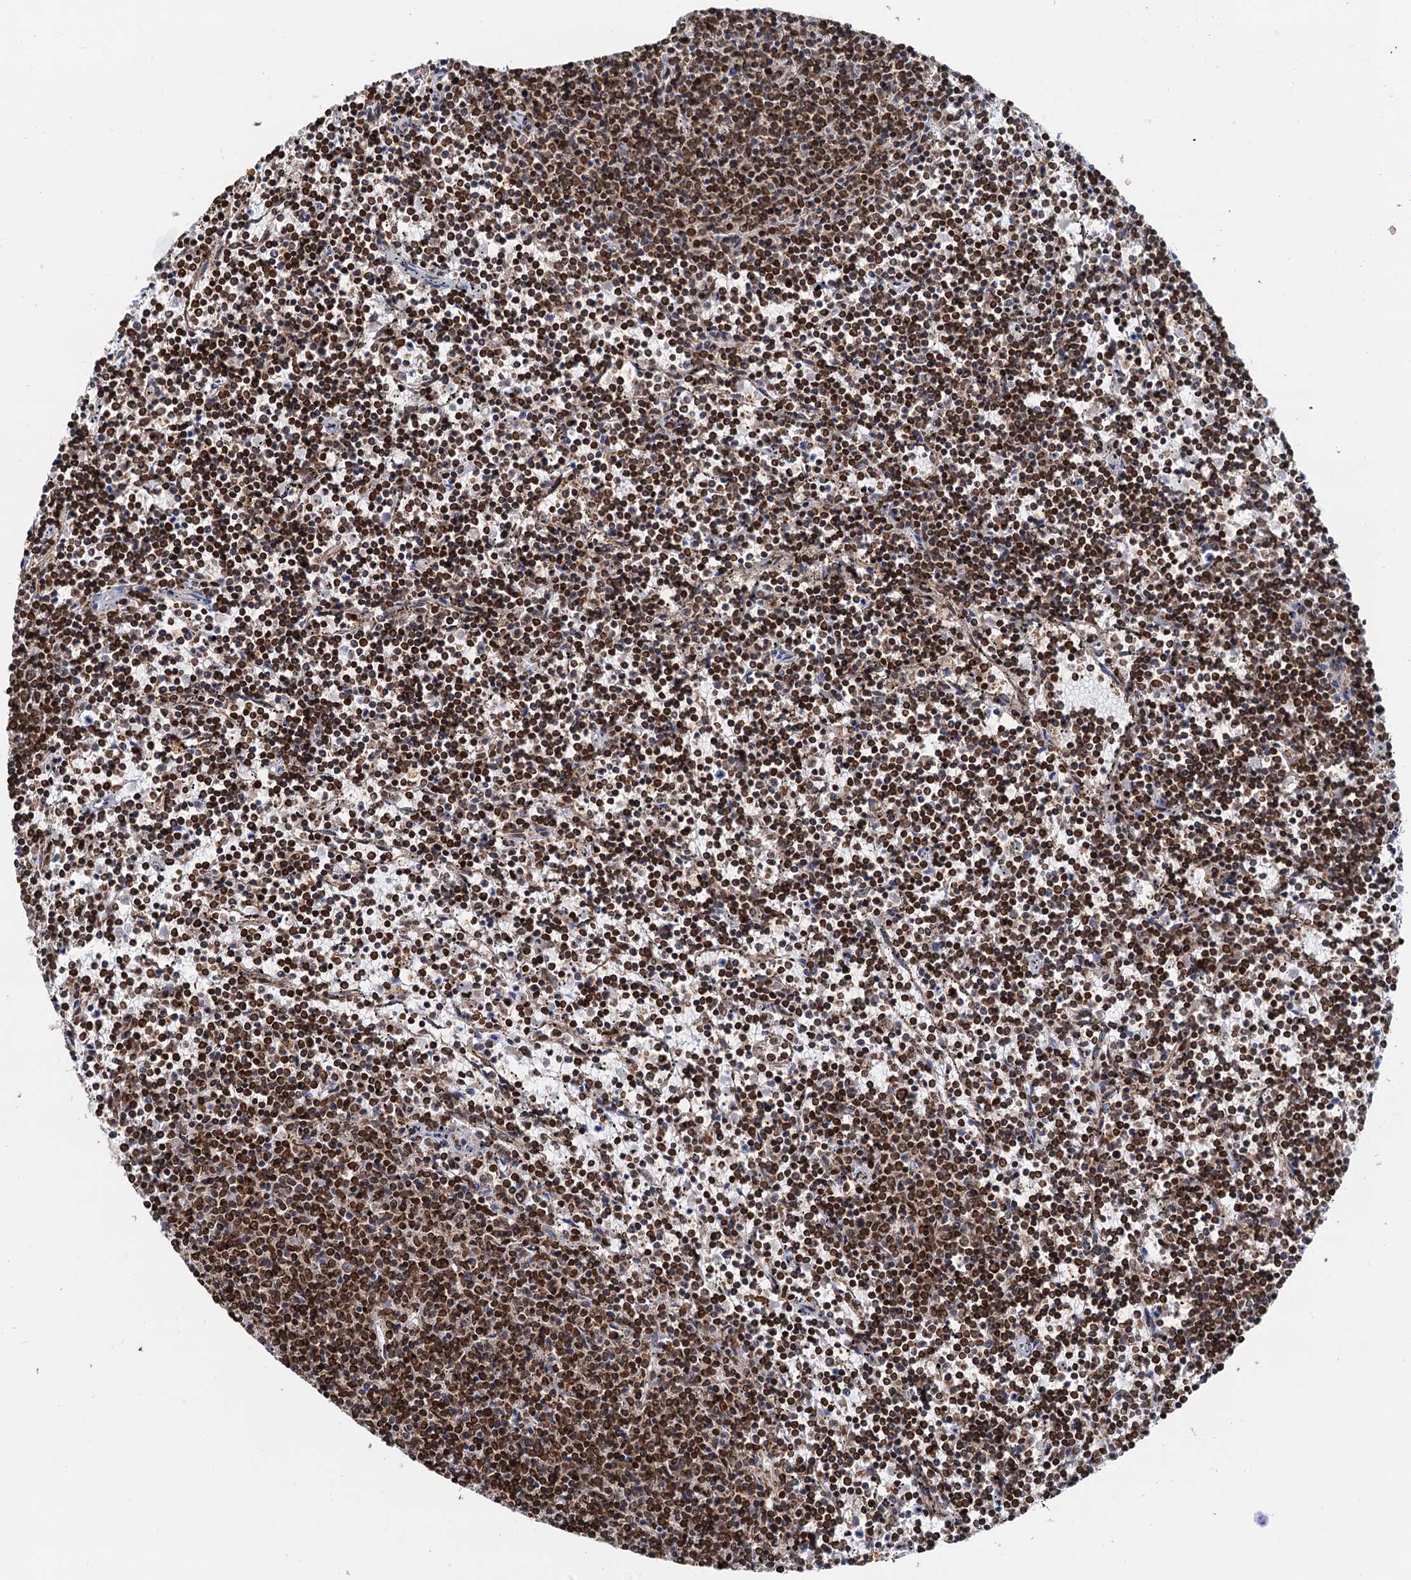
{"staining": {"intensity": "strong", "quantity": "25%-75%", "location": "cytoplasmic/membranous,nuclear"}, "tissue": "lymphoma", "cell_type": "Tumor cells", "image_type": "cancer", "snomed": [{"axis": "morphology", "description": "Malignant lymphoma, non-Hodgkin's type, Low grade"}, {"axis": "topography", "description": "Spleen"}], "caption": "Immunohistochemical staining of lymphoma displays strong cytoplasmic/membranous and nuclear protein positivity in approximately 25%-75% of tumor cells.", "gene": "ZC3H13", "patient": {"sex": "female", "age": 50}}